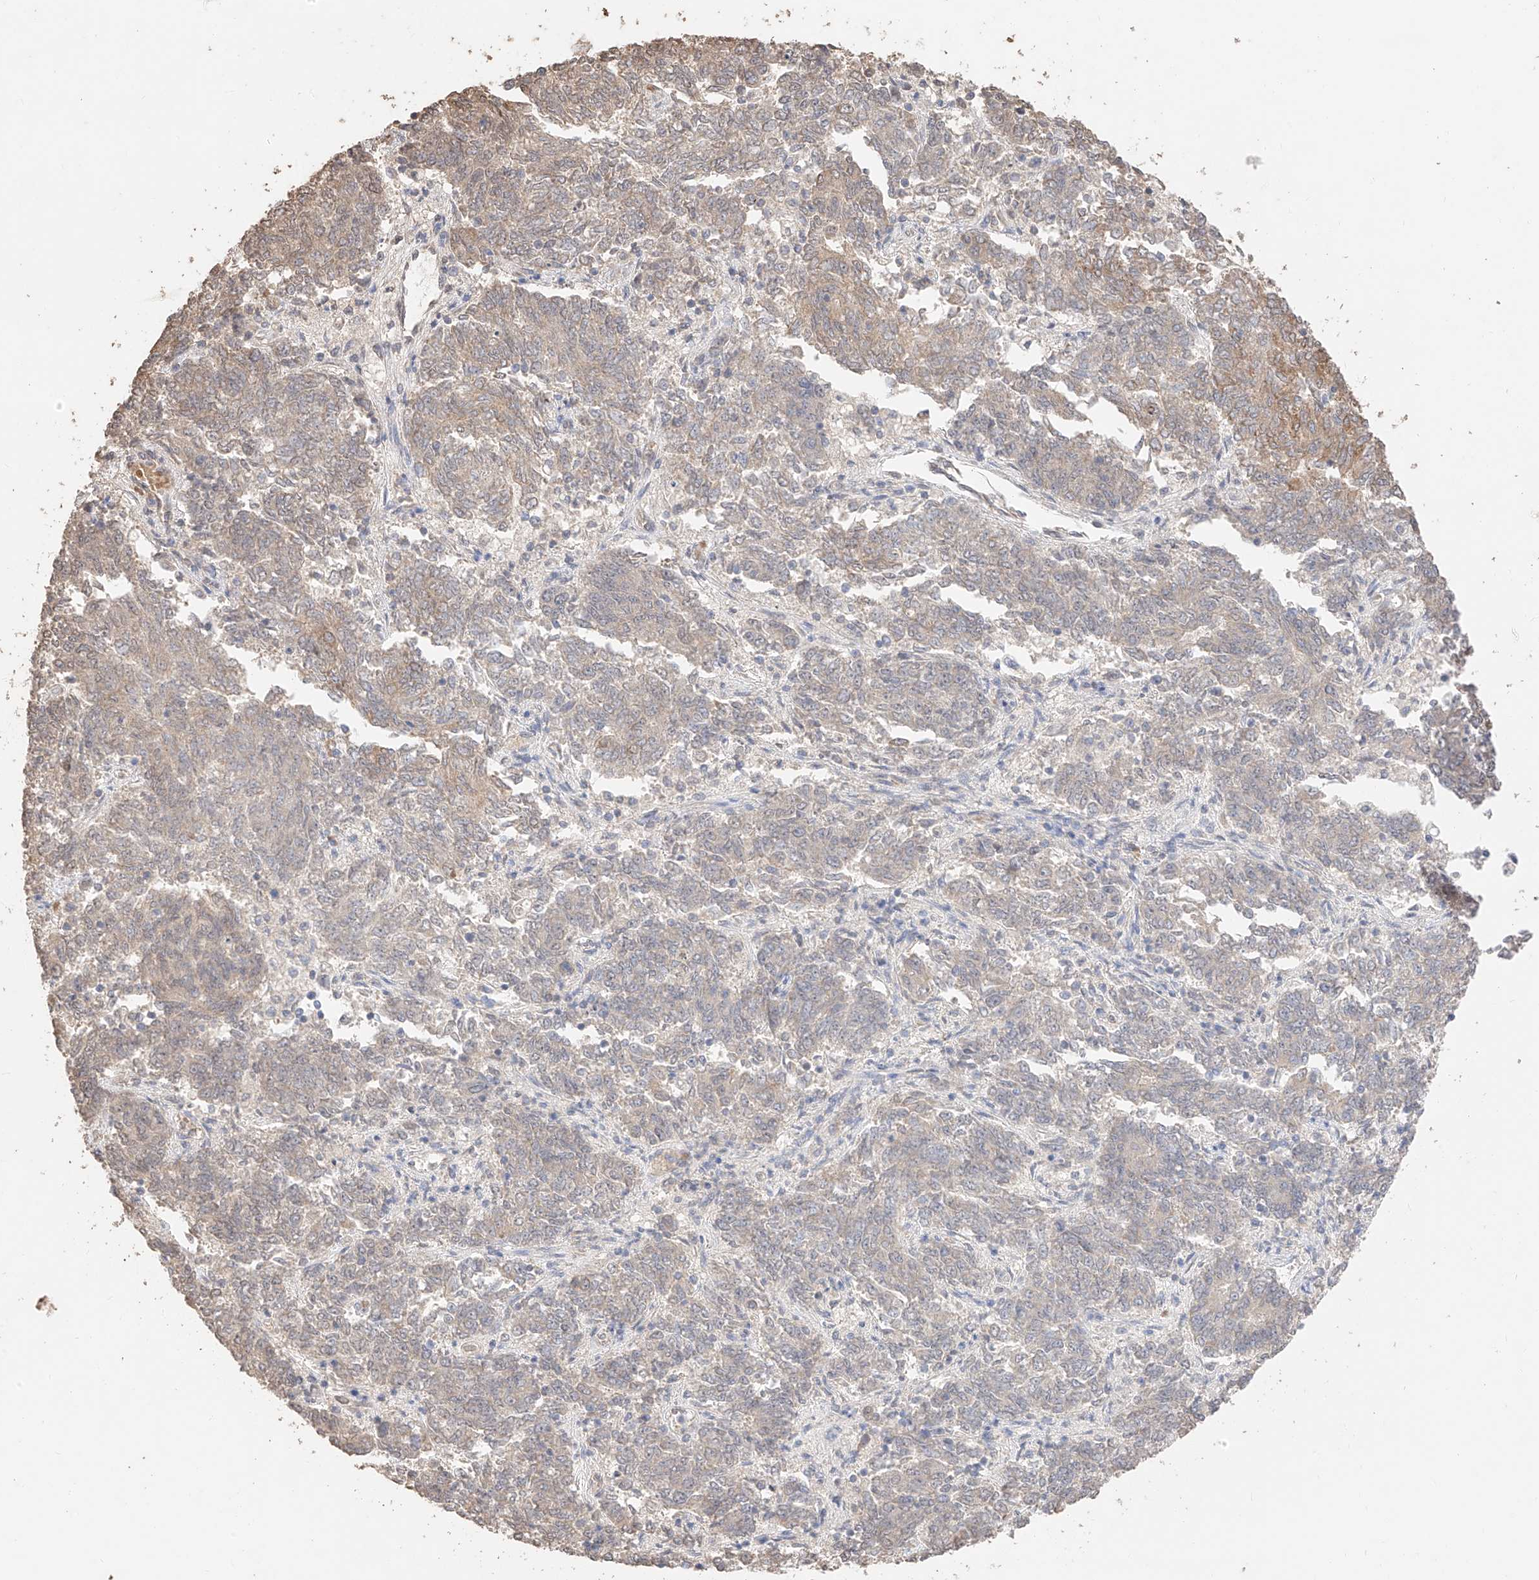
{"staining": {"intensity": "weak", "quantity": "25%-75%", "location": "cytoplasmic/membranous"}, "tissue": "endometrial cancer", "cell_type": "Tumor cells", "image_type": "cancer", "snomed": [{"axis": "morphology", "description": "Adenocarcinoma, NOS"}, {"axis": "topography", "description": "Endometrium"}], "caption": "Brown immunohistochemical staining in human endometrial adenocarcinoma exhibits weak cytoplasmic/membranous expression in about 25%-75% of tumor cells. (IHC, brightfield microscopy, high magnification).", "gene": "IL22RA2", "patient": {"sex": "female", "age": 80}}